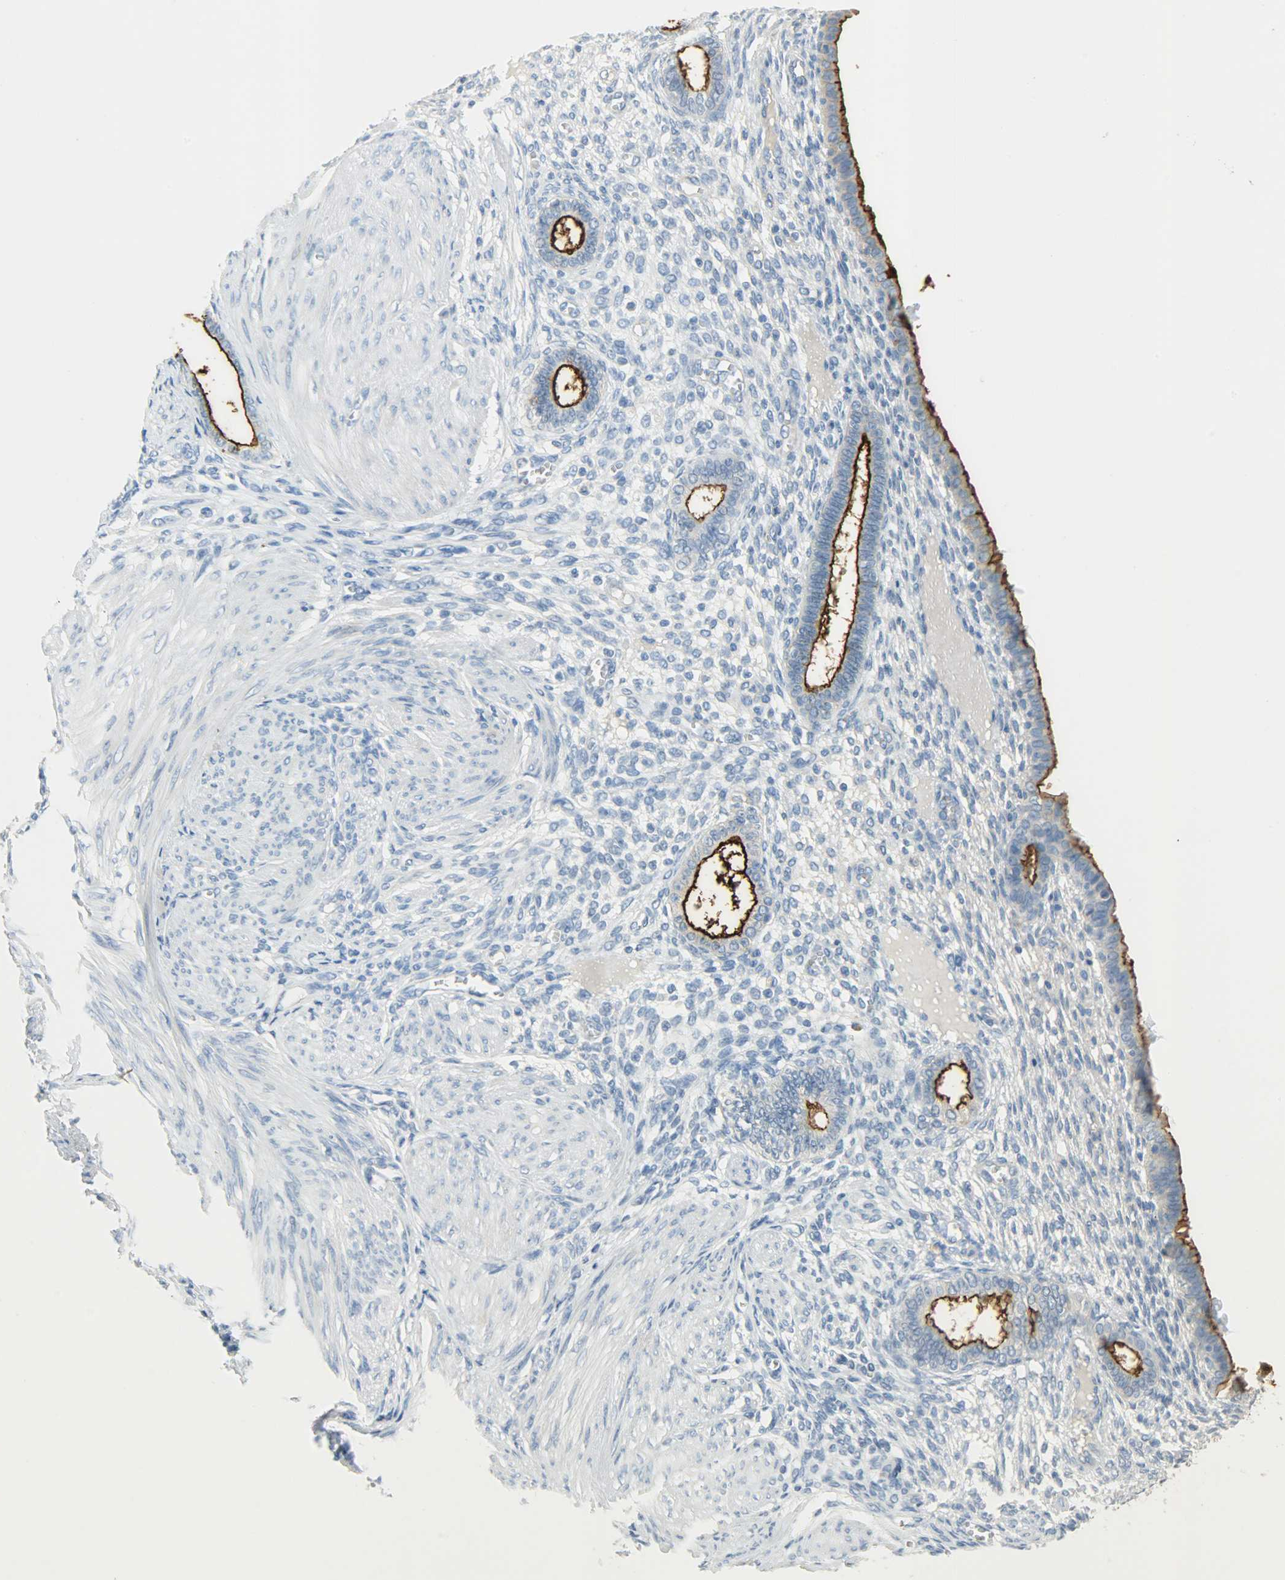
{"staining": {"intensity": "negative", "quantity": "none", "location": "none"}, "tissue": "endometrium", "cell_type": "Cells in endometrial stroma", "image_type": "normal", "snomed": [{"axis": "morphology", "description": "Normal tissue, NOS"}, {"axis": "topography", "description": "Endometrium"}], "caption": "The immunohistochemistry (IHC) histopathology image has no significant positivity in cells in endometrial stroma of endometrium. Brightfield microscopy of immunohistochemistry stained with DAB (3,3'-diaminobenzidine) (brown) and hematoxylin (blue), captured at high magnification.", "gene": "PROM1", "patient": {"sex": "female", "age": 72}}